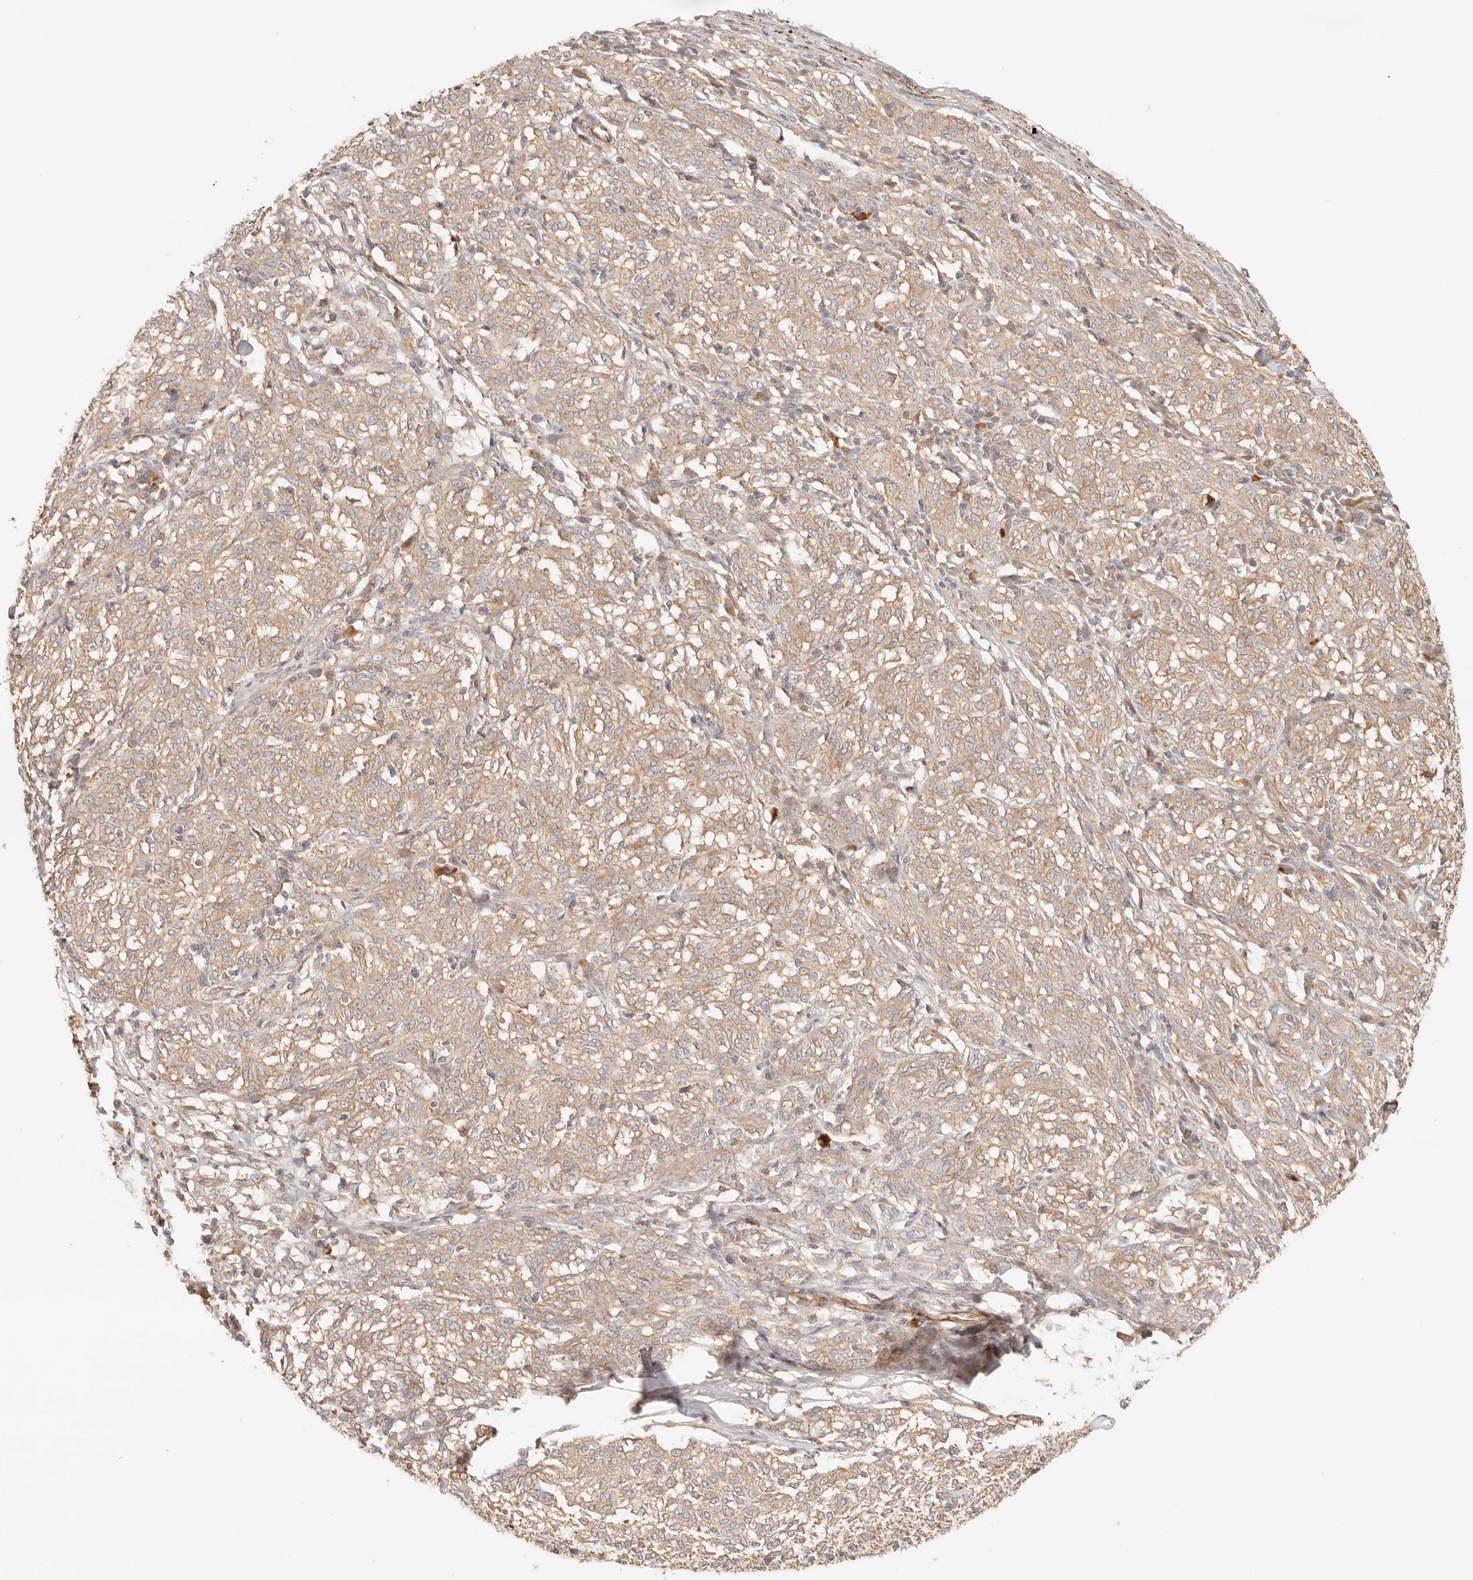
{"staining": {"intensity": "moderate", "quantity": ">75%", "location": "cytoplasmic/membranous"}, "tissue": "melanoma", "cell_type": "Tumor cells", "image_type": "cancer", "snomed": [{"axis": "morphology", "description": "Malignant melanoma, NOS"}, {"axis": "topography", "description": "Skin"}], "caption": "Brown immunohistochemical staining in malignant melanoma reveals moderate cytoplasmic/membranous expression in about >75% of tumor cells.", "gene": "IL1R2", "patient": {"sex": "female", "age": 72}}